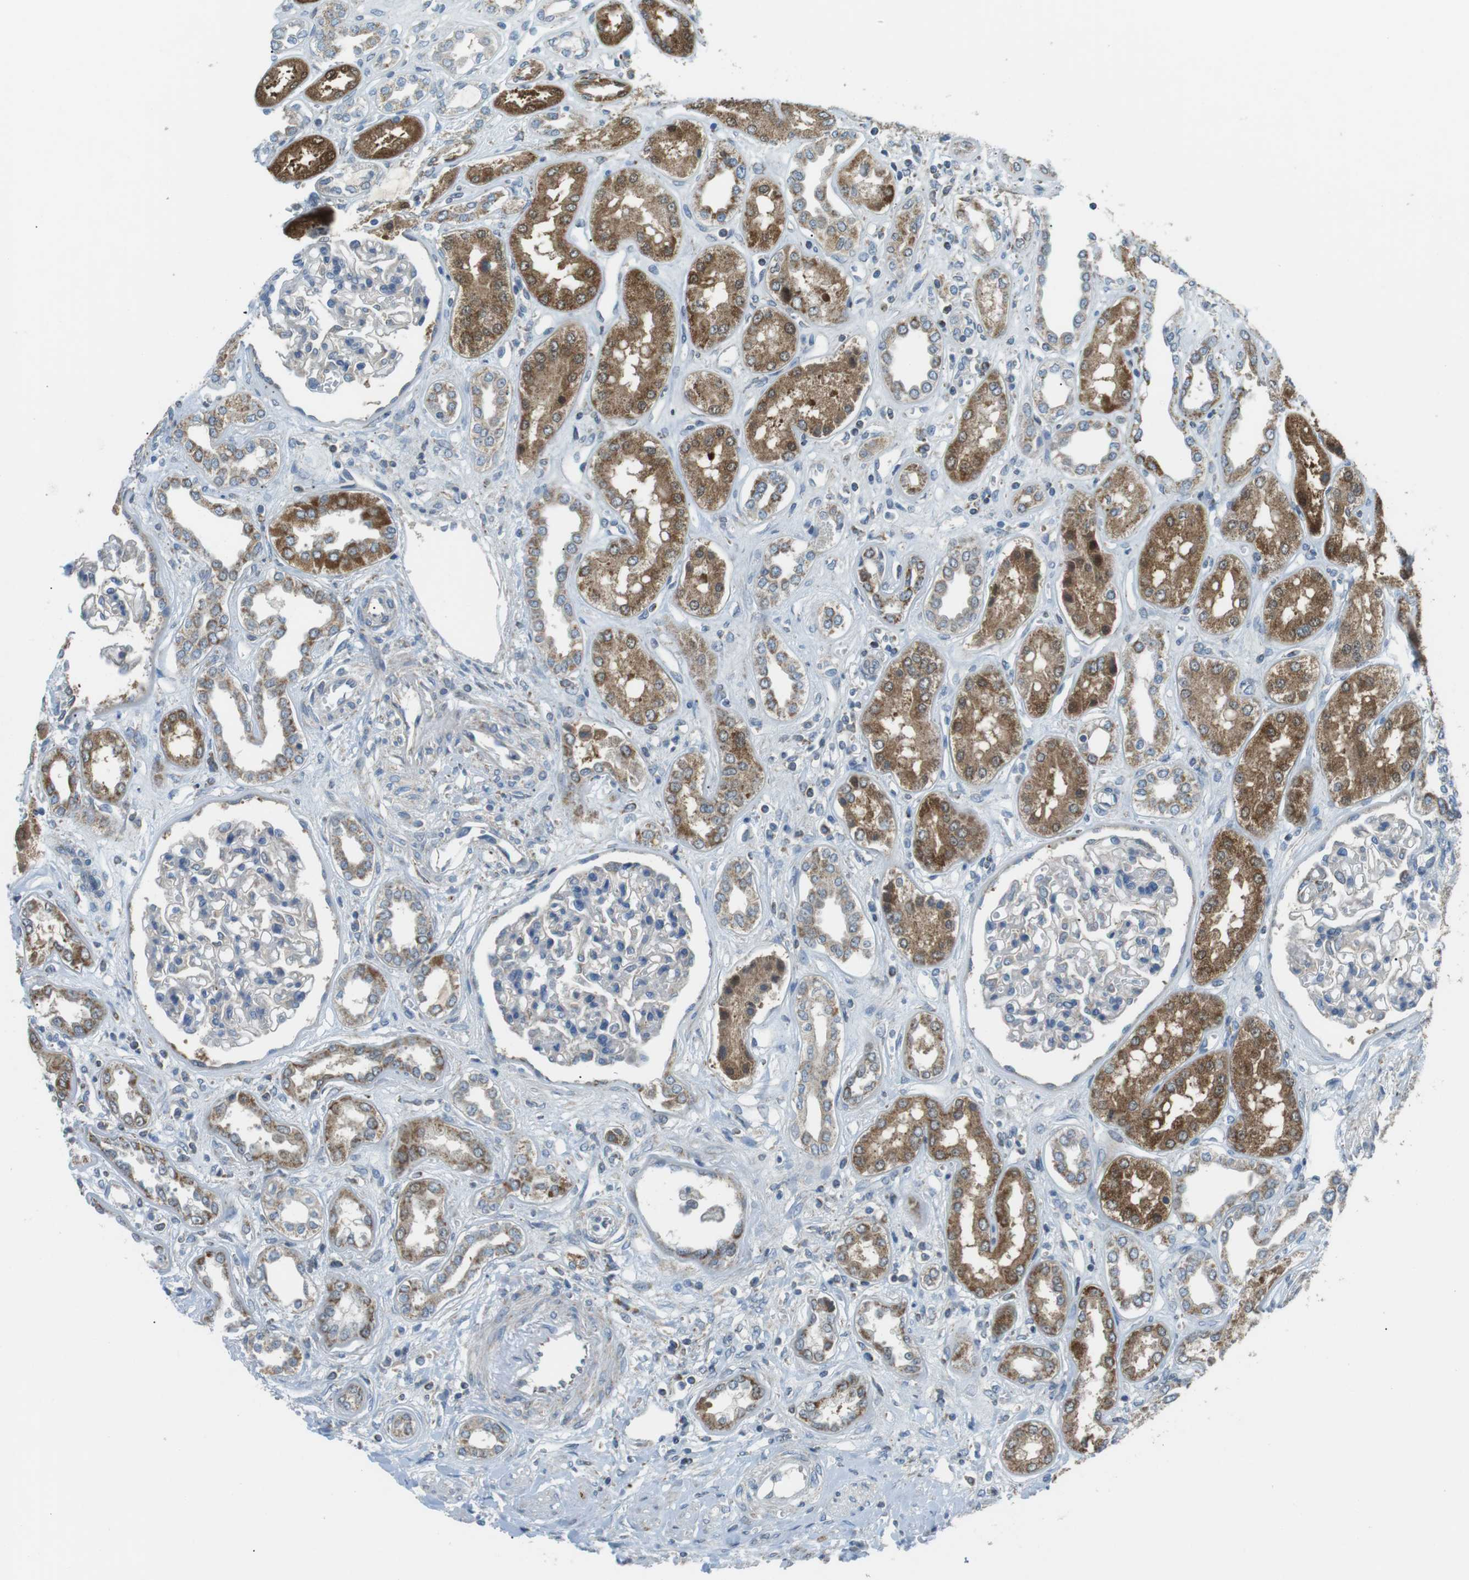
{"staining": {"intensity": "moderate", "quantity": "<25%", "location": "cytoplasmic/membranous"}, "tissue": "kidney", "cell_type": "Cells in glomeruli", "image_type": "normal", "snomed": [{"axis": "morphology", "description": "Normal tissue, NOS"}, {"axis": "topography", "description": "Kidney"}], "caption": "Normal kidney was stained to show a protein in brown. There is low levels of moderate cytoplasmic/membranous positivity in approximately <25% of cells in glomeruli. The staining is performed using DAB brown chromogen to label protein expression. The nuclei are counter-stained blue using hematoxylin.", "gene": "BACE1", "patient": {"sex": "male", "age": 59}}